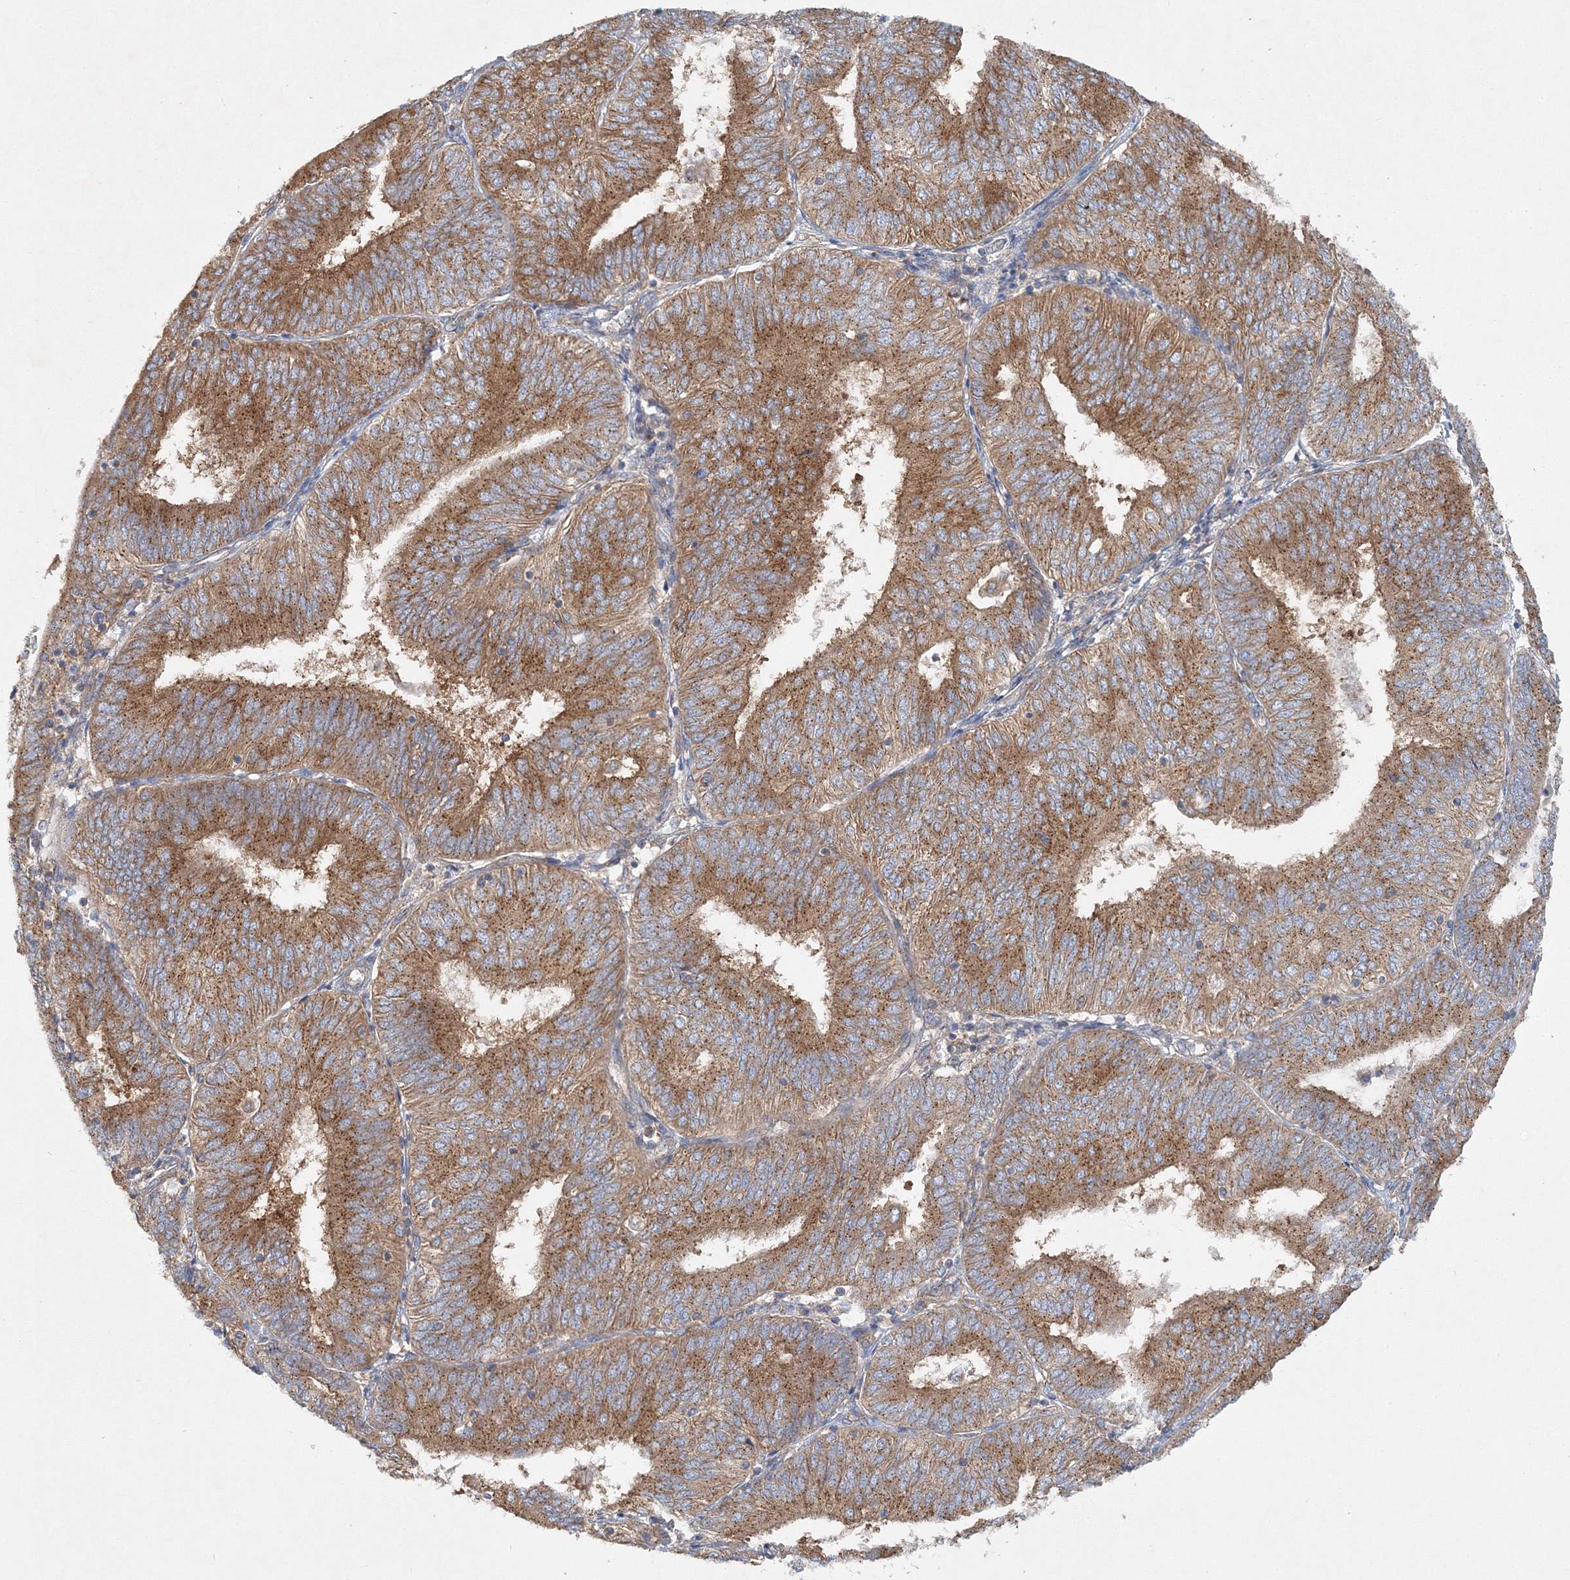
{"staining": {"intensity": "moderate", "quantity": ">75%", "location": "cytoplasmic/membranous"}, "tissue": "endometrial cancer", "cell_type": "Tumor cells", "image_type": "cancer", "snomed": [{"axis": "morphology", "description": "Adenocarcinoma, NOS"}, {"axis": "topography", "description": "Endometrium"}], "caption": "Endometrial adenocarcinoma stained for a protein (brown) demonstrates moderate cytoplasmic/membranous positive positivity in about >75% of tumor cells.", "gene": "SEC23IP", "patient": {"sex": "female", "age": 58}}